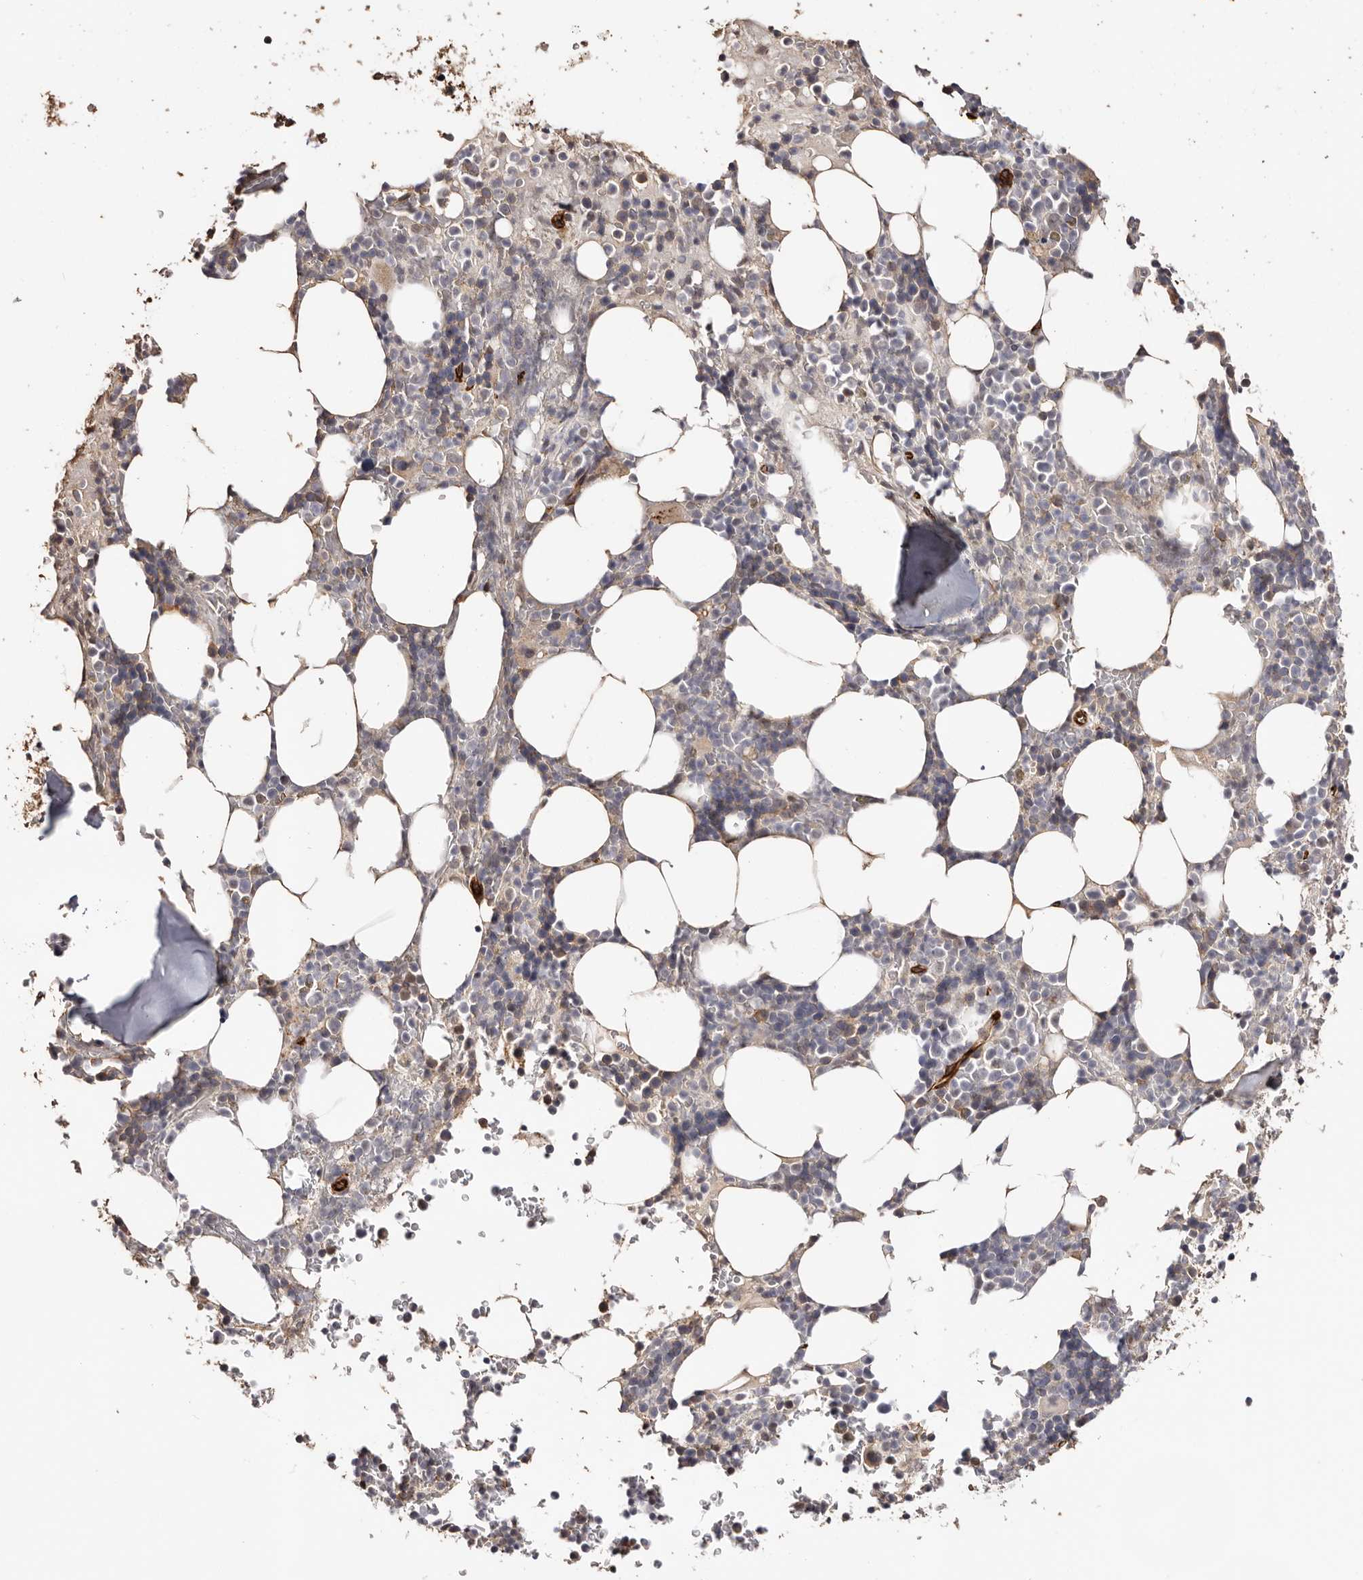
{"staining": {"intensity": "weak", "quantity": "<25%", "location": "cytoplasmic/membranous"}, "tissue": "bone marrow", "cell_type": "Hematopoietic cells", "image_type": "normal", "snomed": [{"axis": "morphology", "description": "Normal tissue, NOS"}, {"axis": "topography", "description": "Bone marrow"}], "caption": "This is an immunohistochemistry histopathology image of normal human bone marrow. There is no expression in hematopoietic cells.", "gene": "ZNF557", "patient": {"sex": "male", "age": 58}}